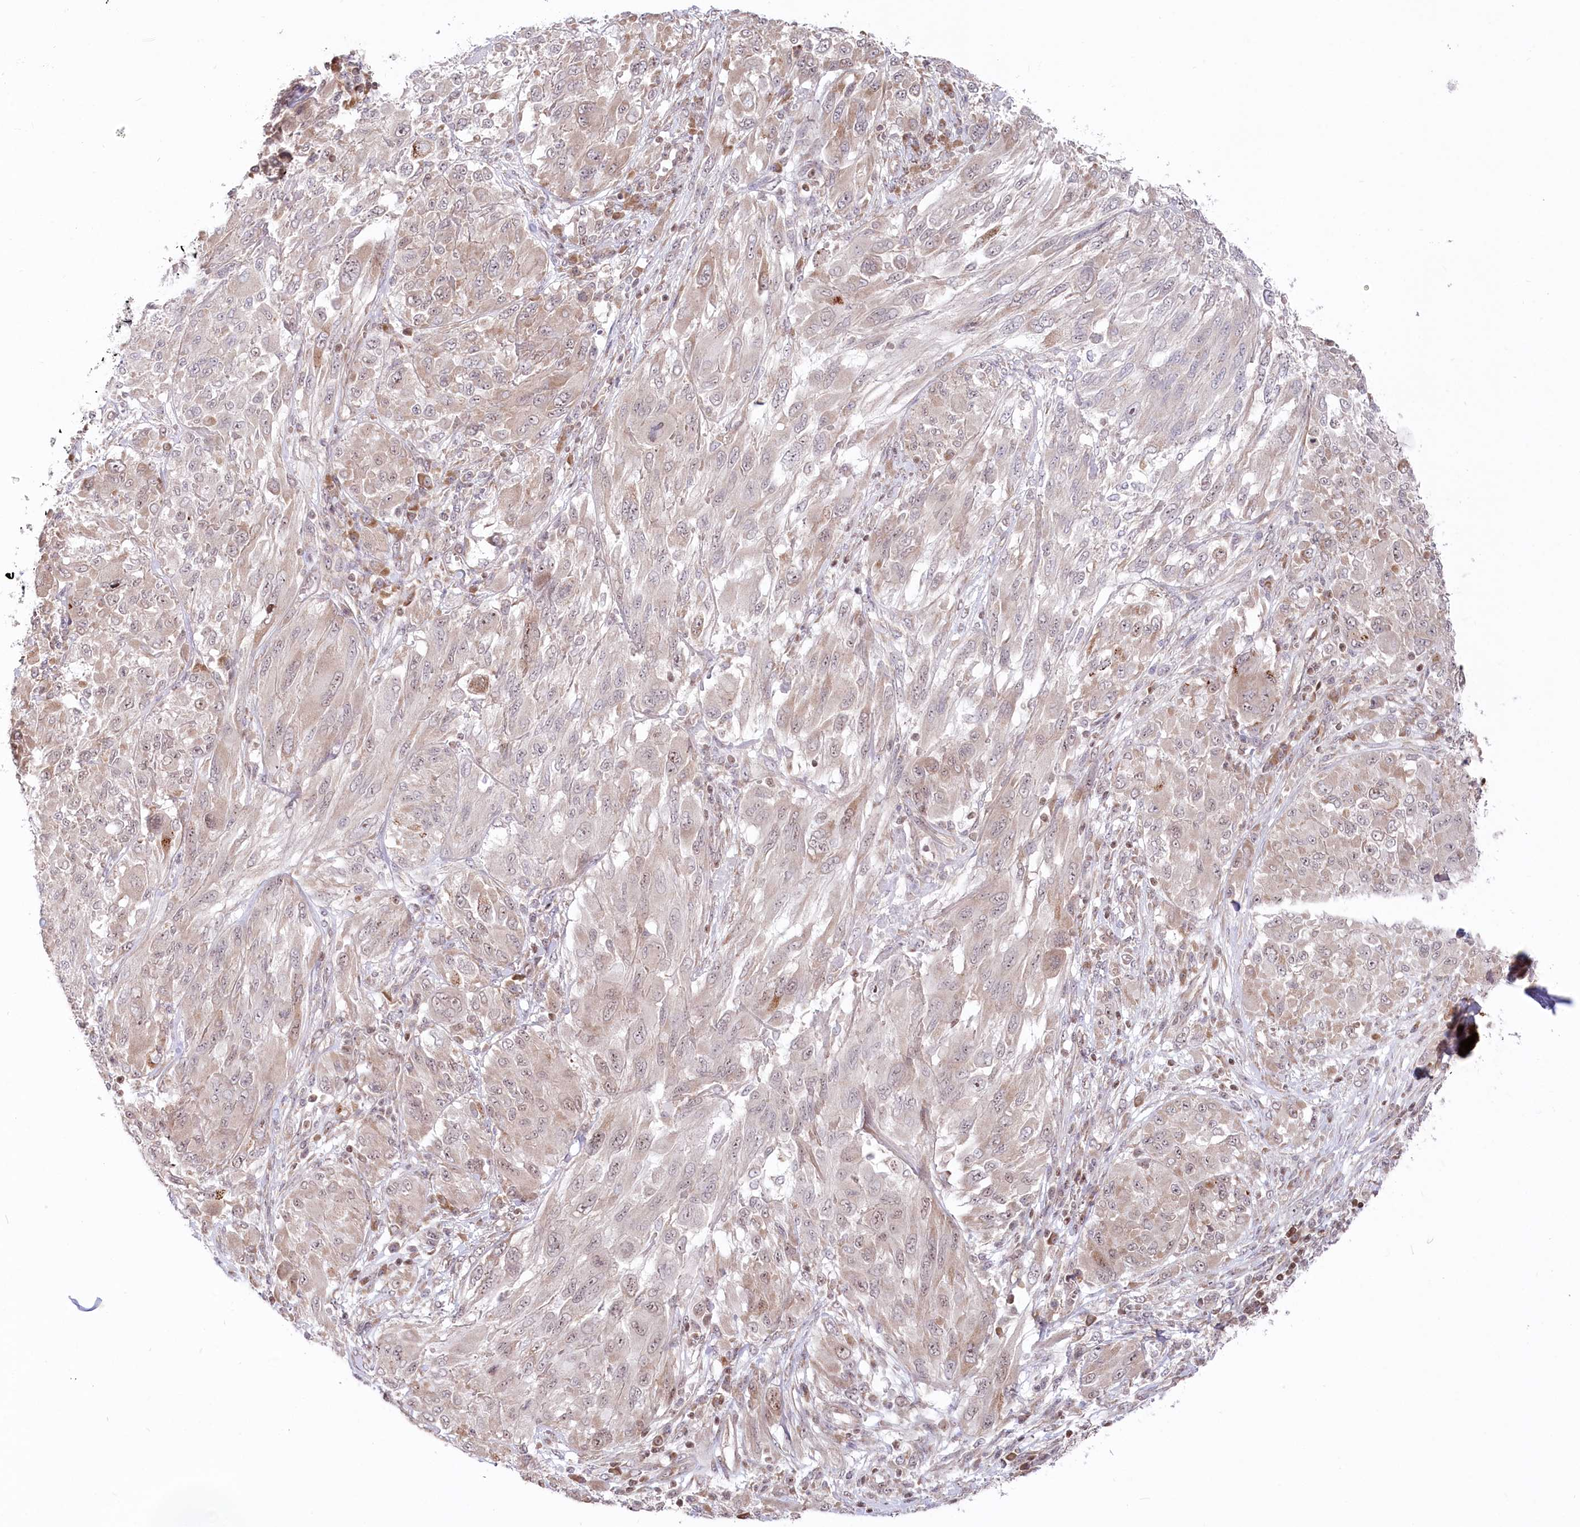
{"staining": {"intensity": "weak", "quantity": "<25%", "location": "cytoplasmic/membranous"}, "tissue": "melanoma", "cell_type": "Tumor cells", "image_type": "cancer", "snomed": [{"axis": "morphology", "description": "Malignant melanoma, NOS"}, {"axis": "topography", "description": "Skin"}], "caption": "The histopathology image exhibits no significant expression in tumor cells of melanoma.", "gene": "CGGBP1", "patient": {"sex": "female", "age": 91}}